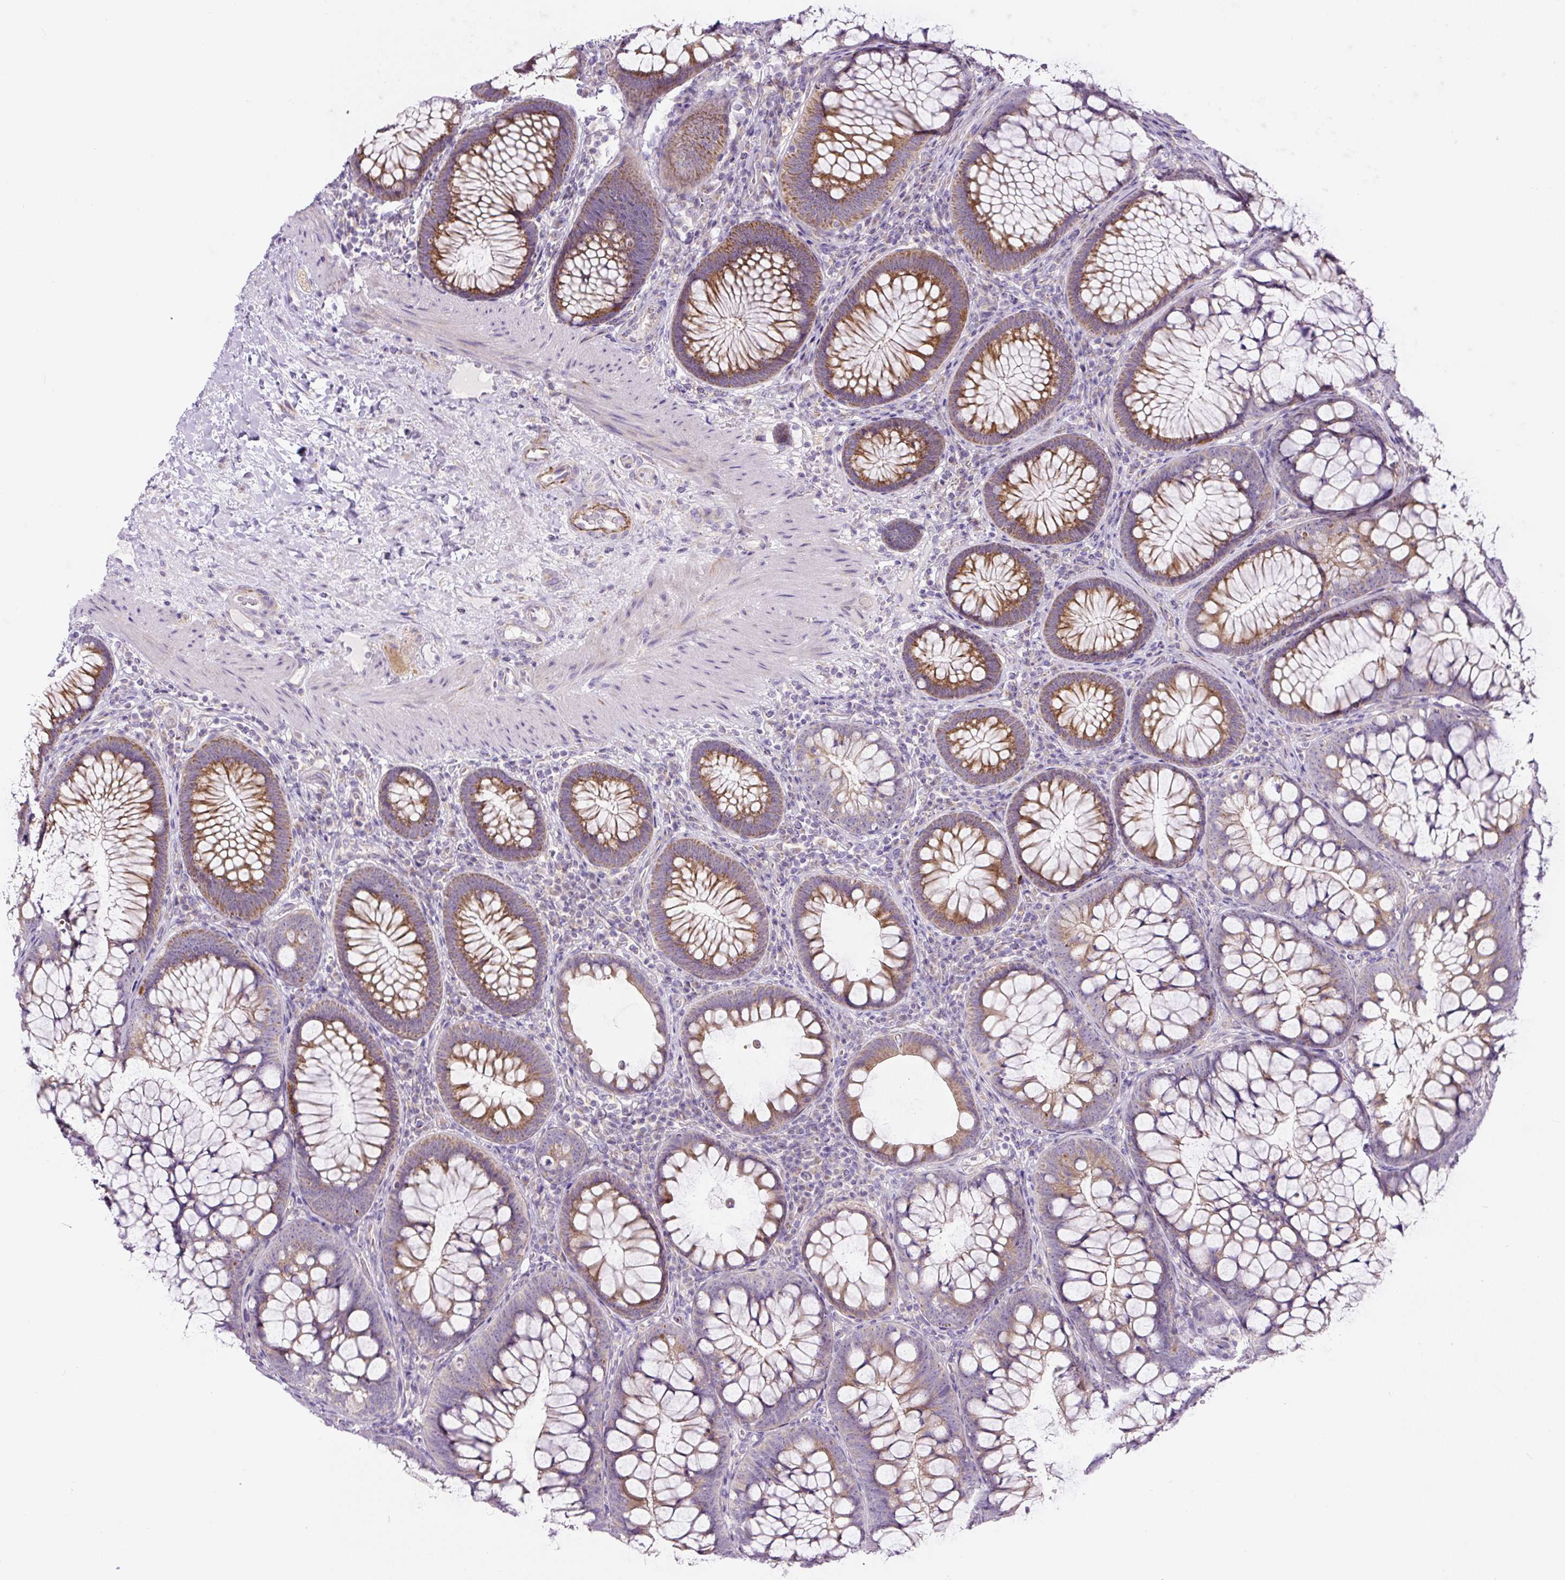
{"staining": {"intensity": "moderate", "quantity": "<25%", "location": "cytoplasmic/membranous"}, "tissue": "colon", "cell_type": "Endothelial cells", "image_type": "normal", "snomed": [{"axis": "morphology", "description": "Normal tissue, NOS"}, {"axis": "morphology", "description": "Adenoma, NOS"}, {"axis": "topography", "description": "Soft tissue"}, {"axis": "topography", "description": "Colon"}], "caption": "Brown immunohistochemical staining in benign colon shows moderate cytoplasmic/membranous staining in approximately <25% of endothelial cells. Ihc stains the protein of interest in brown and the nuclei are stained blue.", "gene": "HPS4", "patient": {"sex": "male", "age": 47}}